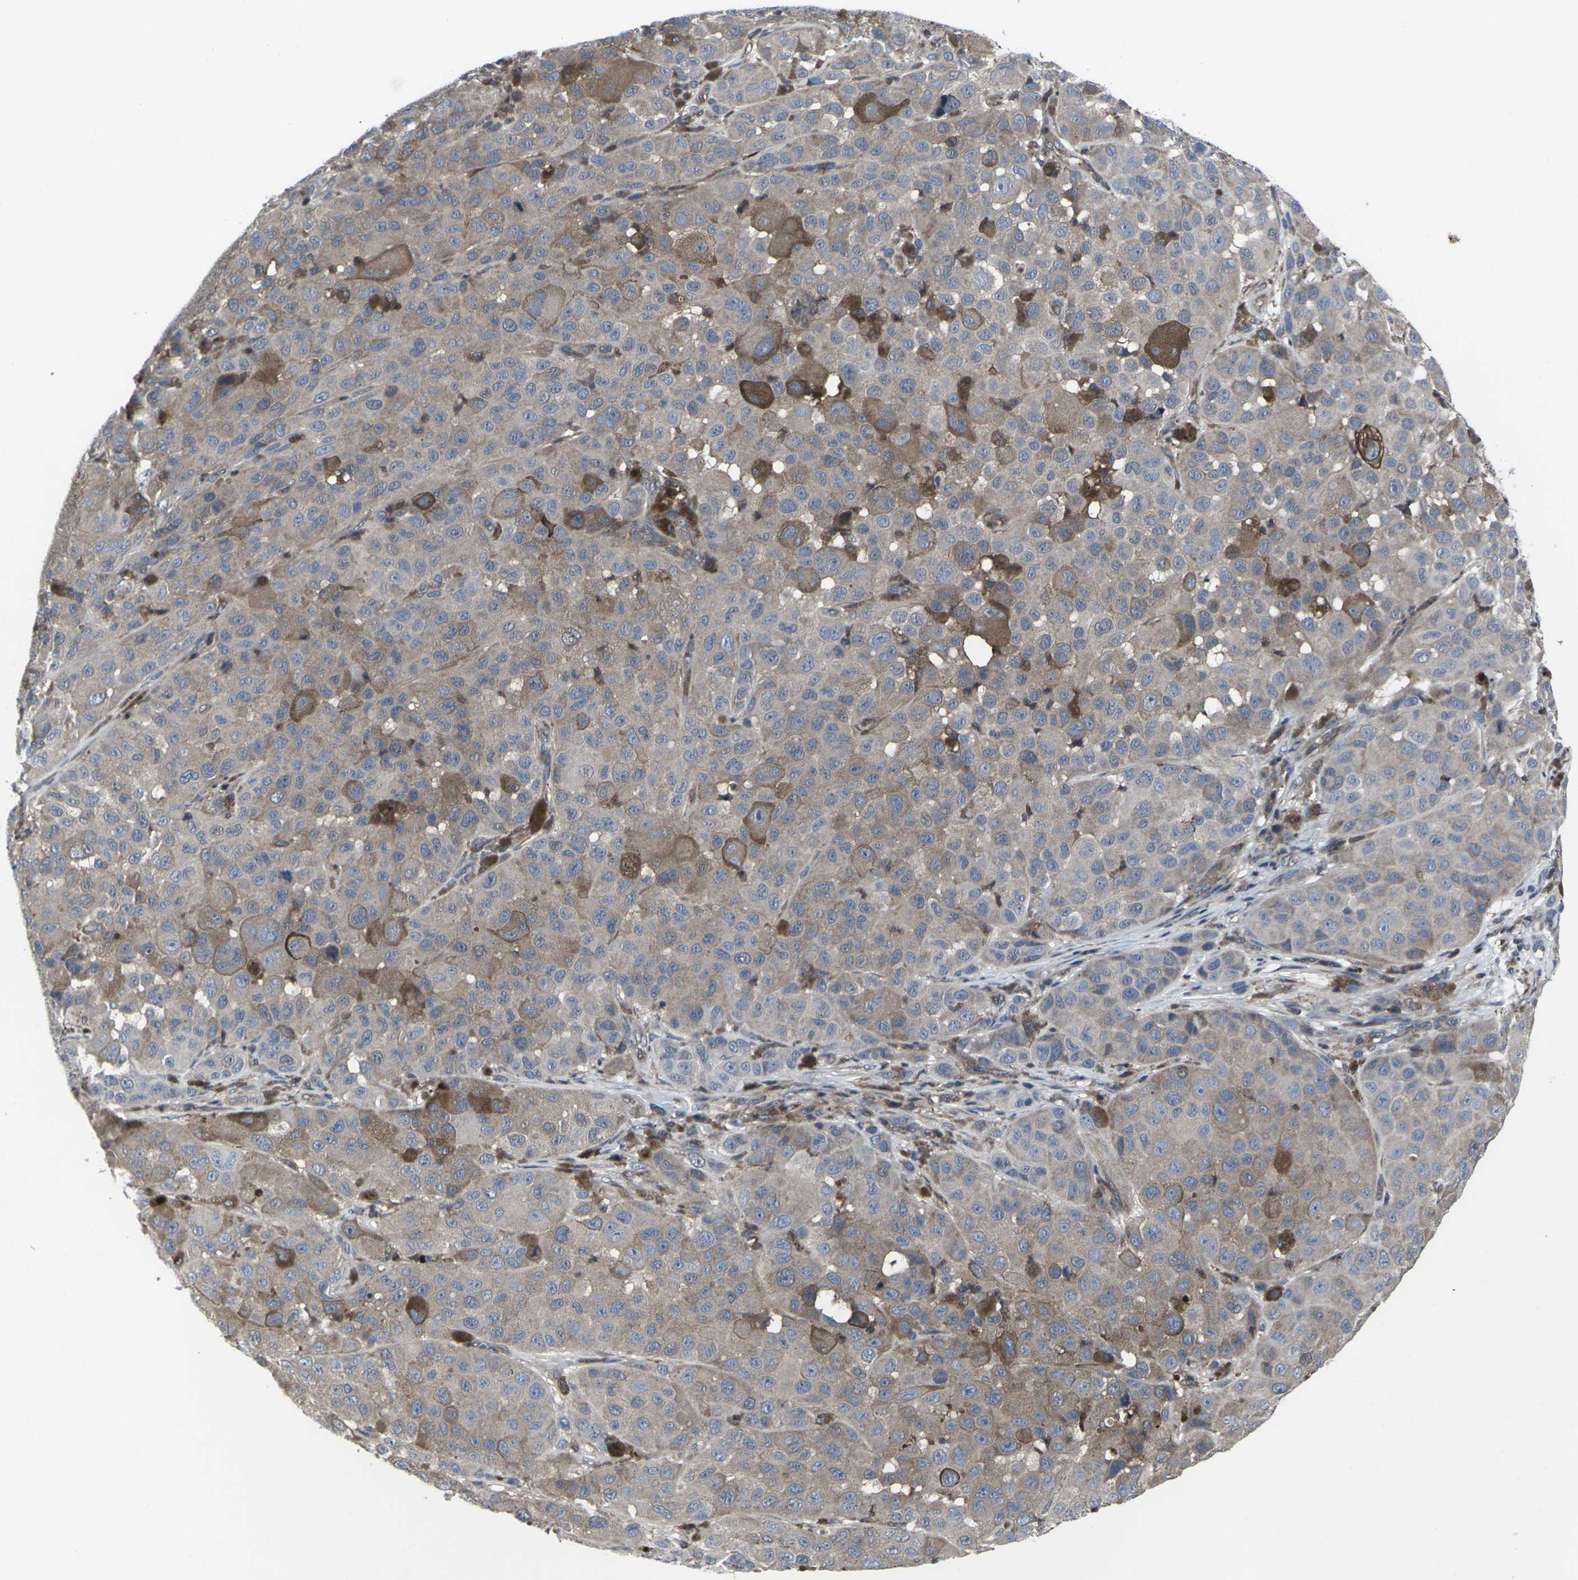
{"staining": {"intensity": "moderate", "quantity": ">75%", "location": "cytoplasmic/membranous"}, "tissue": "melanoma", "cell_type": "Tumor cells", "image_type": "cancer", "snomed": [{"axis": "morphology", "description": "Malignant melanoma, NOS"}, {"axis": "topography", "description": "Skin"}], "caption": "Immunohistochemistry (DAB (3,3'-diaminobenzidine)) staining of malignant melanoma displays moderate cytoplasmic/membranous protein expression in about >75% of tumor cells.", "gene": "HPRT1", "patient": {"sex": "male", "age": 96}}